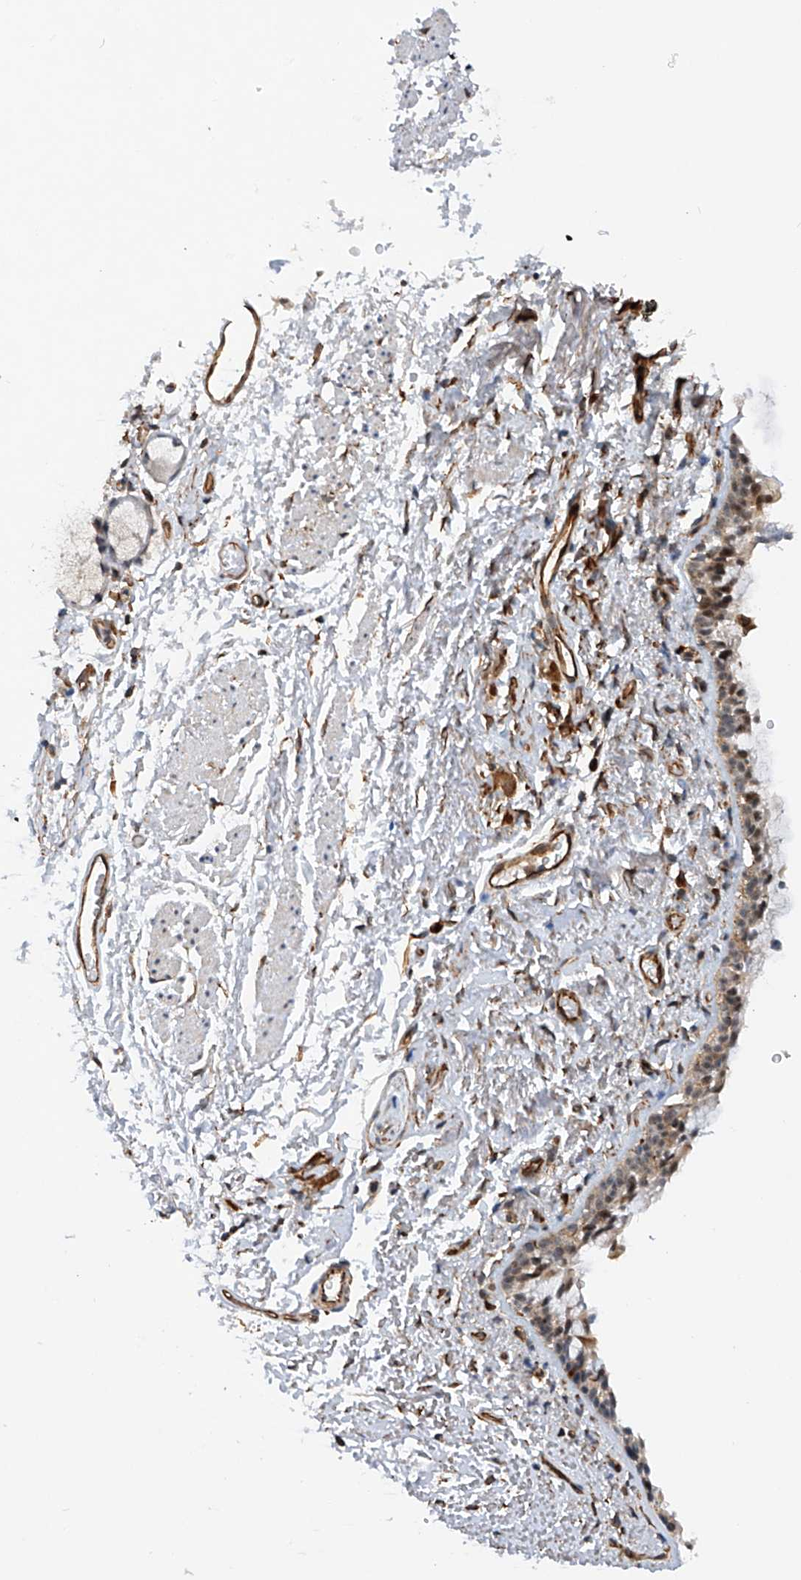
{"staining": {"intensity": "moderate", "quantity": "25%-75%", "location": "cytoplasmic/membranous,nuclear"}, "tissue": "bronchus", "cell_type": "Respiratory epithelial cells", "image_type": "normal", "snomed": [{"axis": "morphology", "description": "Normal tissue, NOS"}, {"axis": "topography", "description": "Cartilage tissue"}, {"axis": "topography", "description": "Bronchus"}], "caption": "The image displays a brown stain indicating the presence of a protein in the cytoplasmic/membranous,nuclear of respiratory epithelial cells in bronchus.", "gene": "AMD1", "patient": {"sex": "female", "age": 73}}